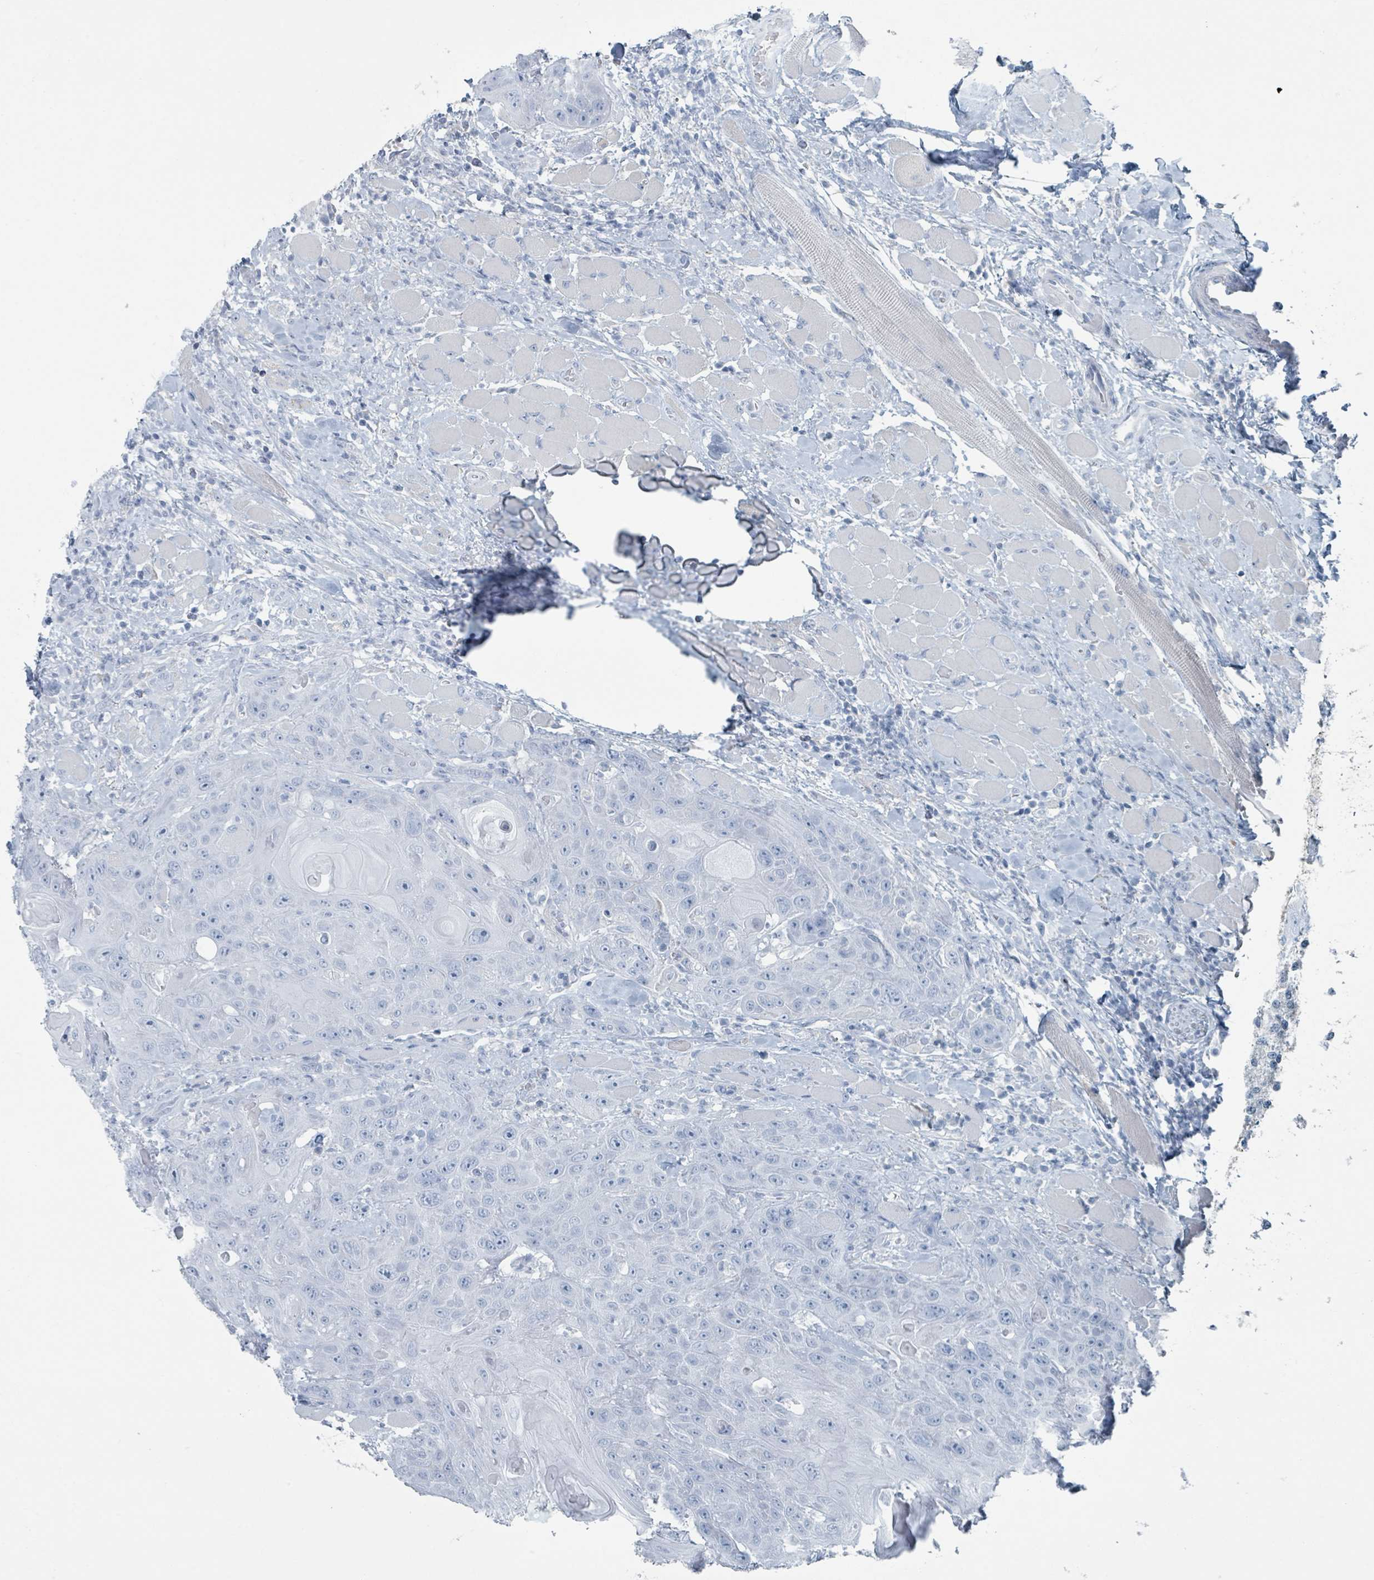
{"staining": {"intensity": "negative", "quantity": "none", "location": "none"}, "tissue": "head and neck cancer", "cell_type": "Tumor cells", "image_type": "cancer", "snomed": [{"axis": "morphology", "description": "Squamous cell carcinoma, NOS"}, {"axis": "topography", "description": "Head-Neck"}], "caption": "High magnification brightfield microscopy of head and neck squamous cell carcinoma stained with DAB (brown) and counterstained with hematoxylin (blue): tumor cells show no significant staining.", "gene": "GAMT", "patient": {"sex": "female", "age": 59}}